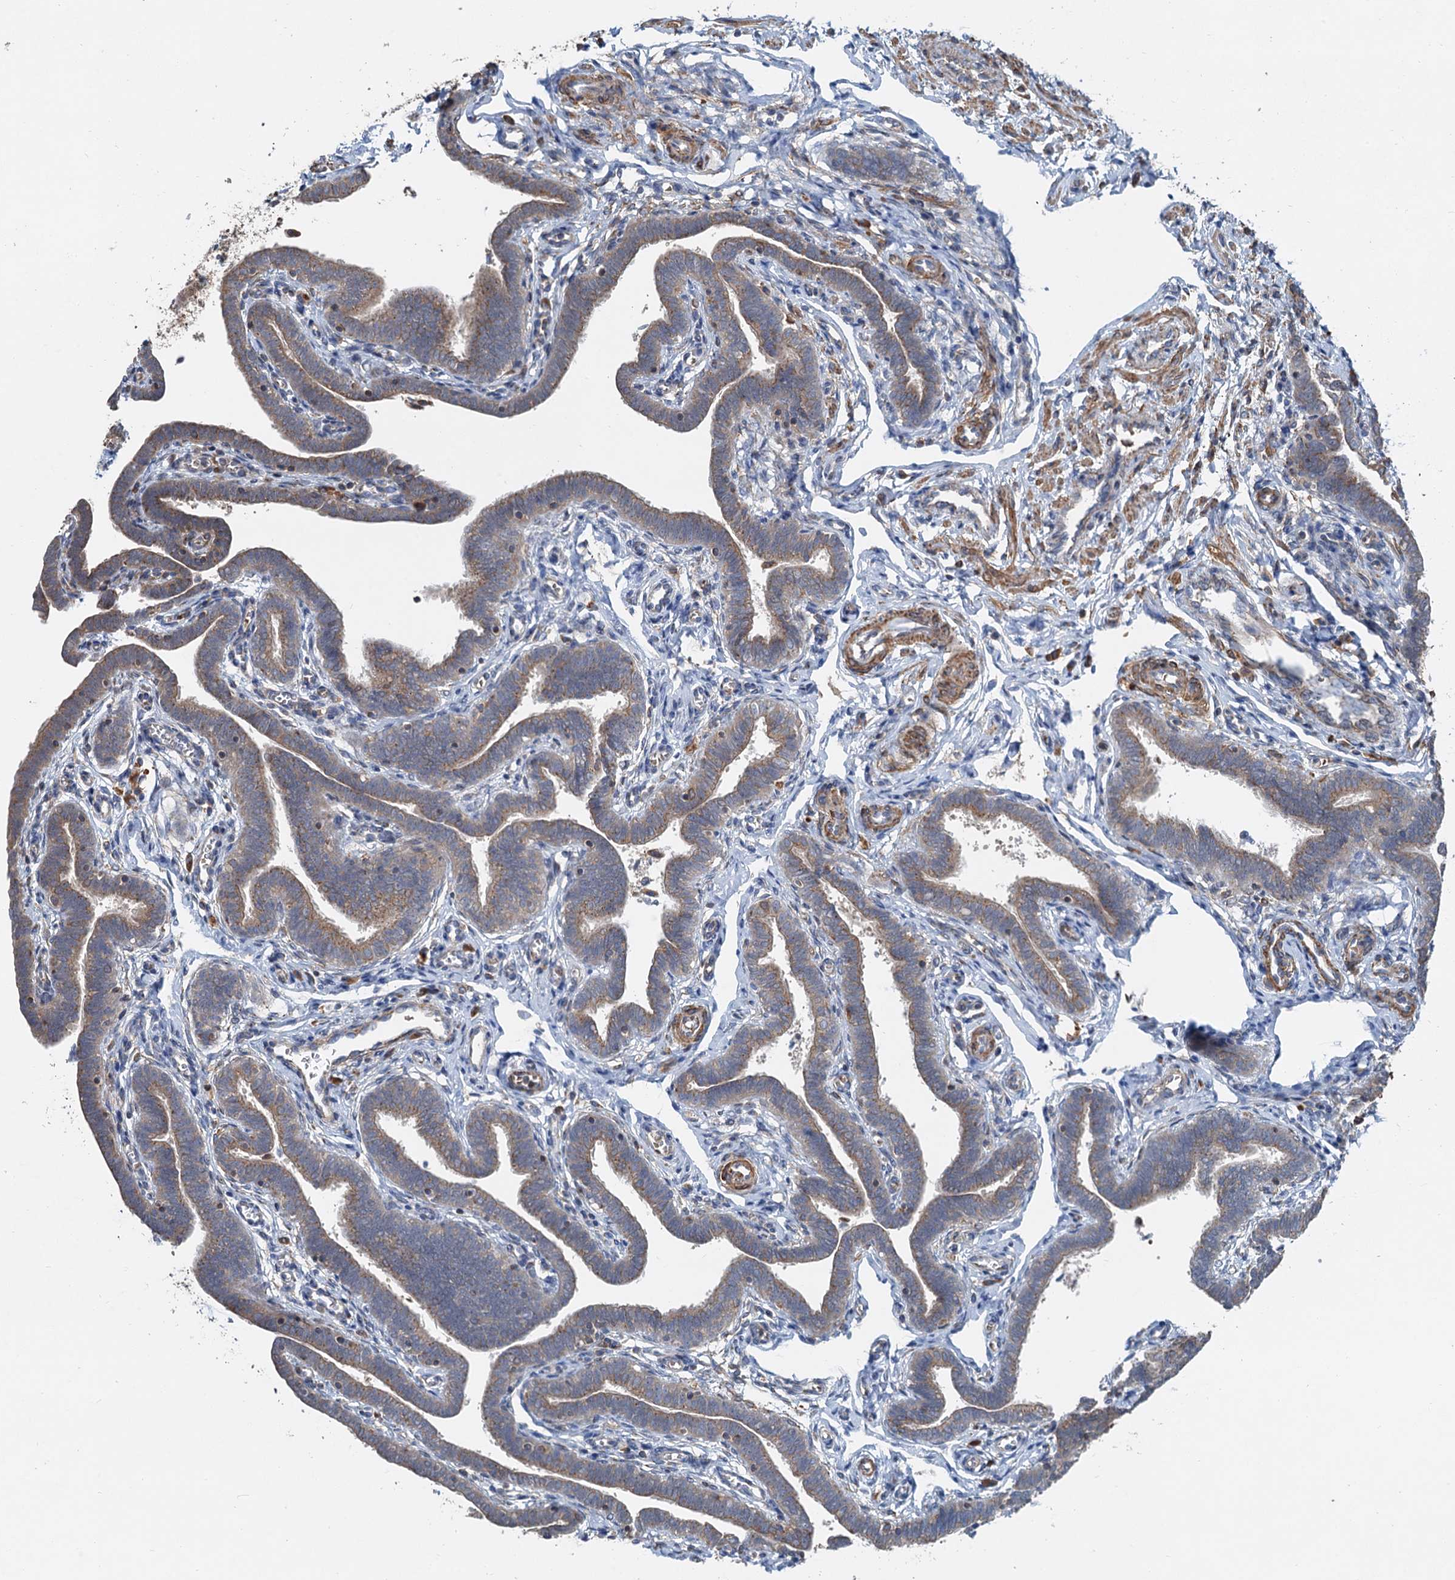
{"staining": {"intensity": "moderate", "quantity": ">75%", "location": "cytoplasmic/membranous"}, "tissue": "fallopian tube", "cell_type": "Glandular cells", "image_type": "normal", "snomed": [{"axis": "morphology", "description": "Normal tissue, NOS"}, {"axis": "topography", "description": "Fallopian tube"}], "caption": "IHC micrograph of unremarkable fallopian tube: fallopian tube stained using immunohistochemistry reveals medium levels of moderate protein expression localized specifically in the cytoplasmic/membranous of glandular cells, appearing as a cytoplasmic/membranous brown color.", "gene": "ANKRD26", "patient": {"sex": "female", "age": 36}}